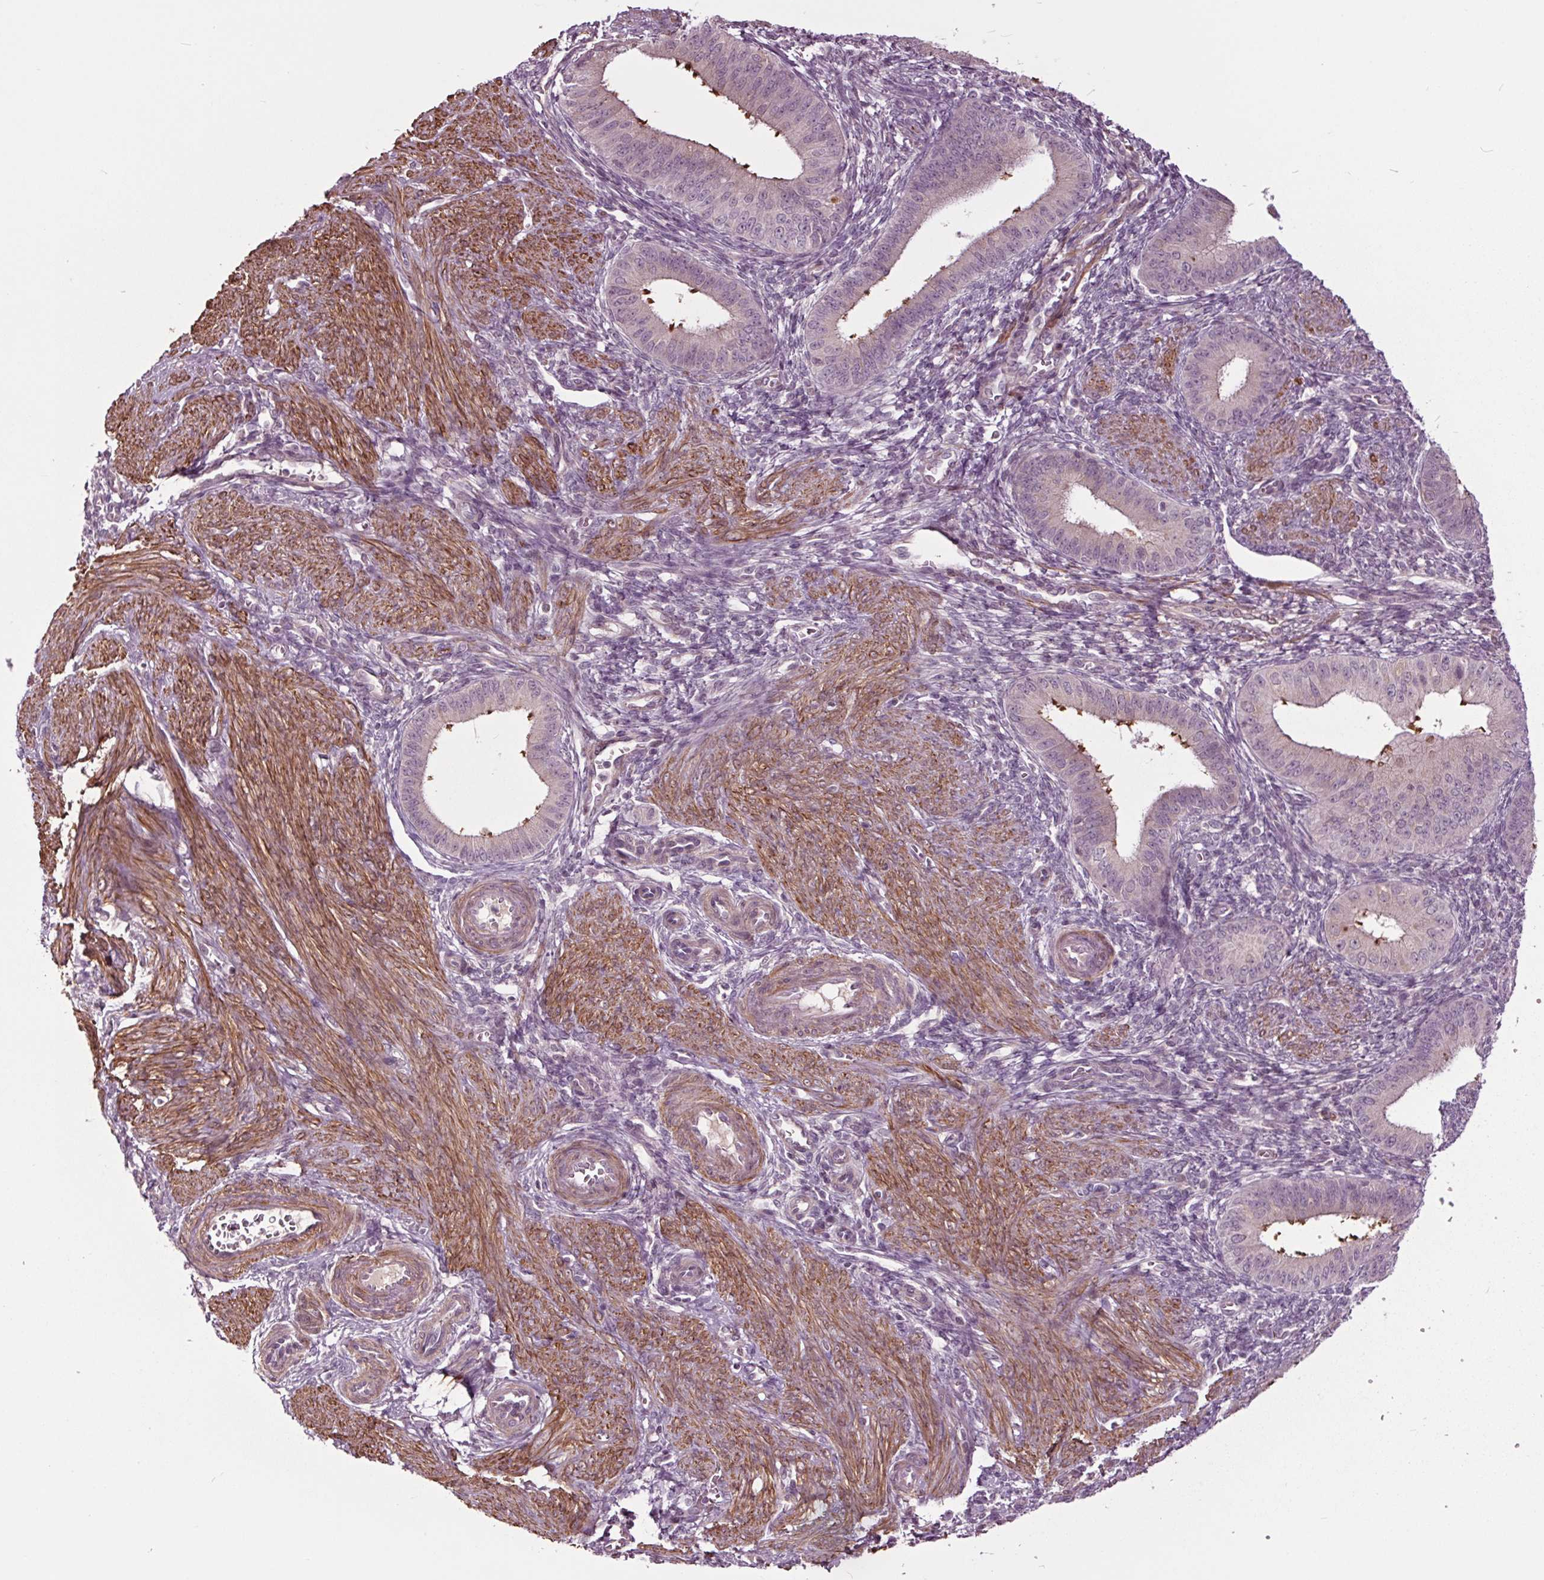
{"staining": {"intensity": "moderate", "quantity": "<25%", "location": "cytoplasmic/membranous"}, "tissue": "endometrium", "cell_type": "Cells in endometrial stroma", "image_type": "normal", "snomed": [{"axis": "morphology", "description": "Normal tissue, NOS"}, {"axis": "topography", "description": "Endometrium"}], "caption": "A low amount of moderate cytoplasmic/membranous staining is present in approximately <25% of cells in endometrial stroma in benign endometrium. The staining was performed using DAB (3,3'-diaminobenzidine) to visualize the protein expression in brown, while the nuclei were stained in blue with hematoxylin (Magnification: 20x).", "gene": "HAUS5", "patient": {"sex": "female", "age": 39}}